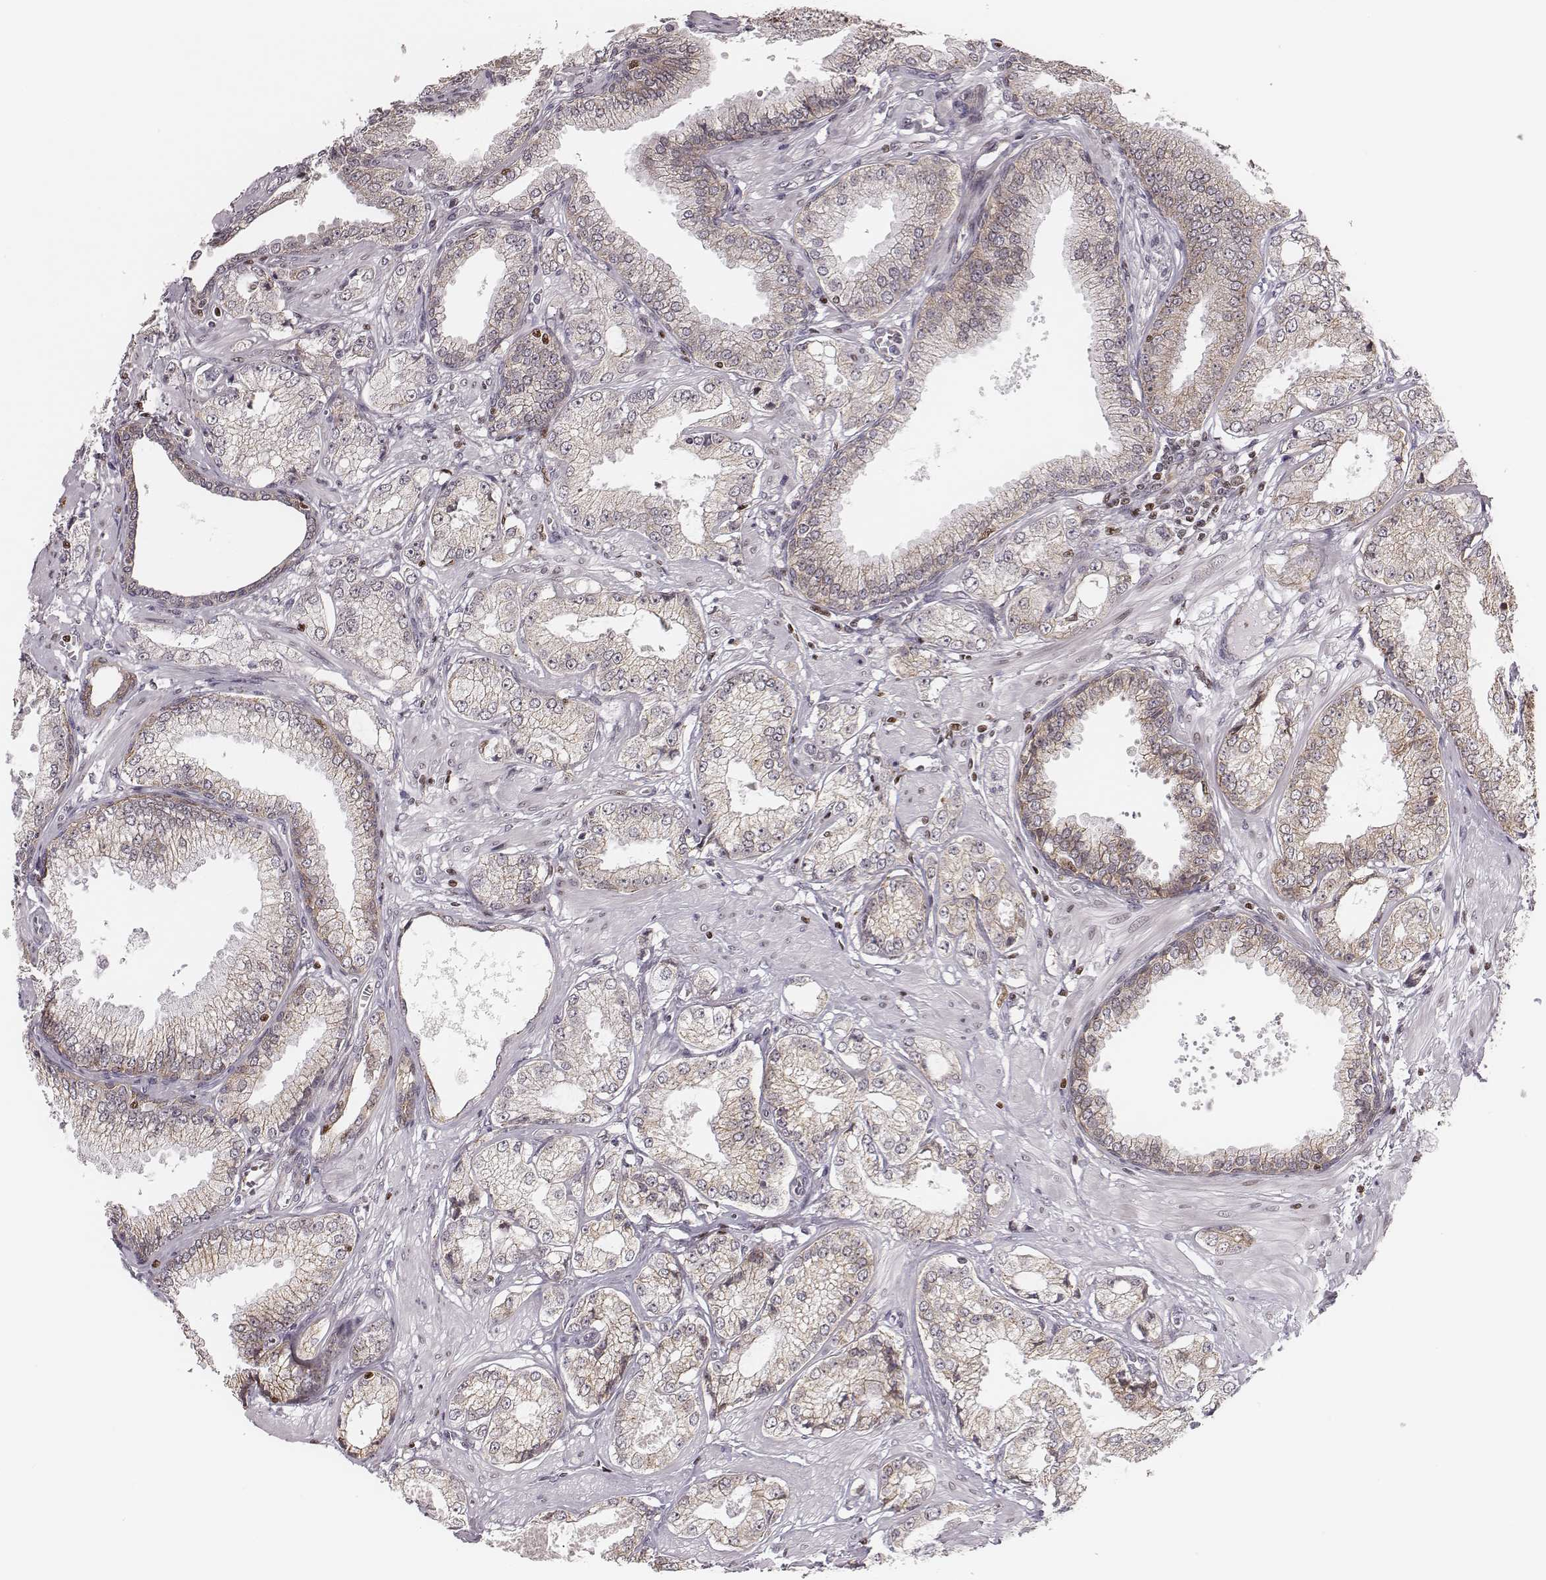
{"staining": {"intensity": "weak", "quantity": "25%-75%", "location": "cytoplasmic/membranous"}, "tissue": "prostate cancer", "cell_type": "Tumor cells", "image_type": "cancer", "snomed": [{"axis": "morphology", "description": "Adenocarcinoma, NOS"}, {"axis": "topography", "description": "Prostate"}], "caption": "Tumor cells display low levels of weak cytoplasmic/membranous staining in approximately 25%-75% of cells in human prostate cancer (adenocarcinoma).", "gene": "WDR59", "patient": {"sex": "male", "age": 64}}